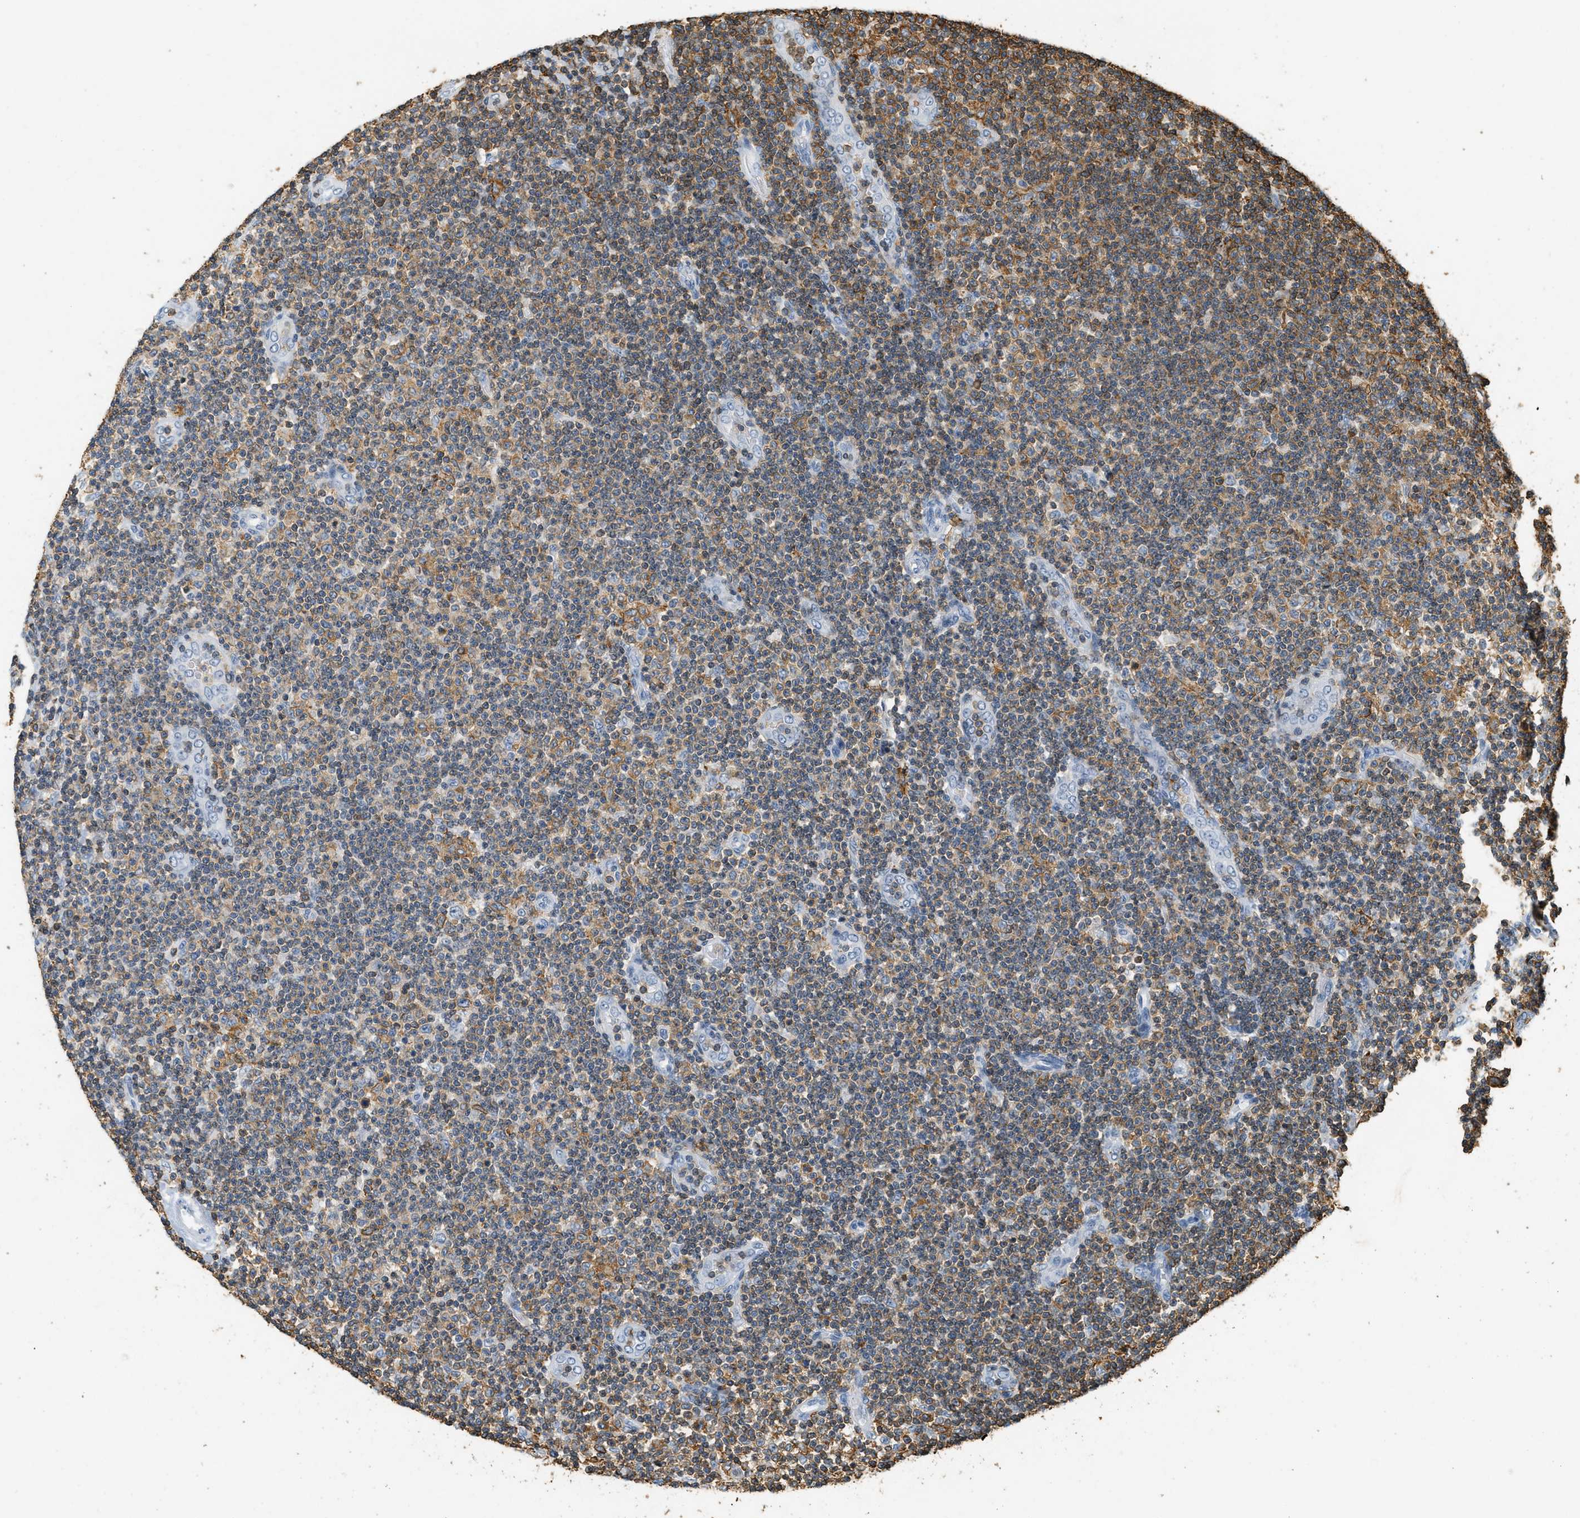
{"staining": {"intensity": "moderate", "quantity": "25%-75%", "location": "cytoplasmic/membranous"}, "tissue": "lymphoma", "cell_type": "Tumor cells", "image_type": "cancer", "snomed": [{"axis": "morphology", "description": "Malignant lymphoma, non-Hodgkin's type, Low grade"}, {"axis": "topography", "description": "Lymph node"}], "caption": "Protein expression analysis of lymphoma demonstrates moderate cytoplasmic/membranous expression in about 25%-75% of tumor cells.", "gene": "LSP1", "patient": {"sex": "male", "age": 83}}